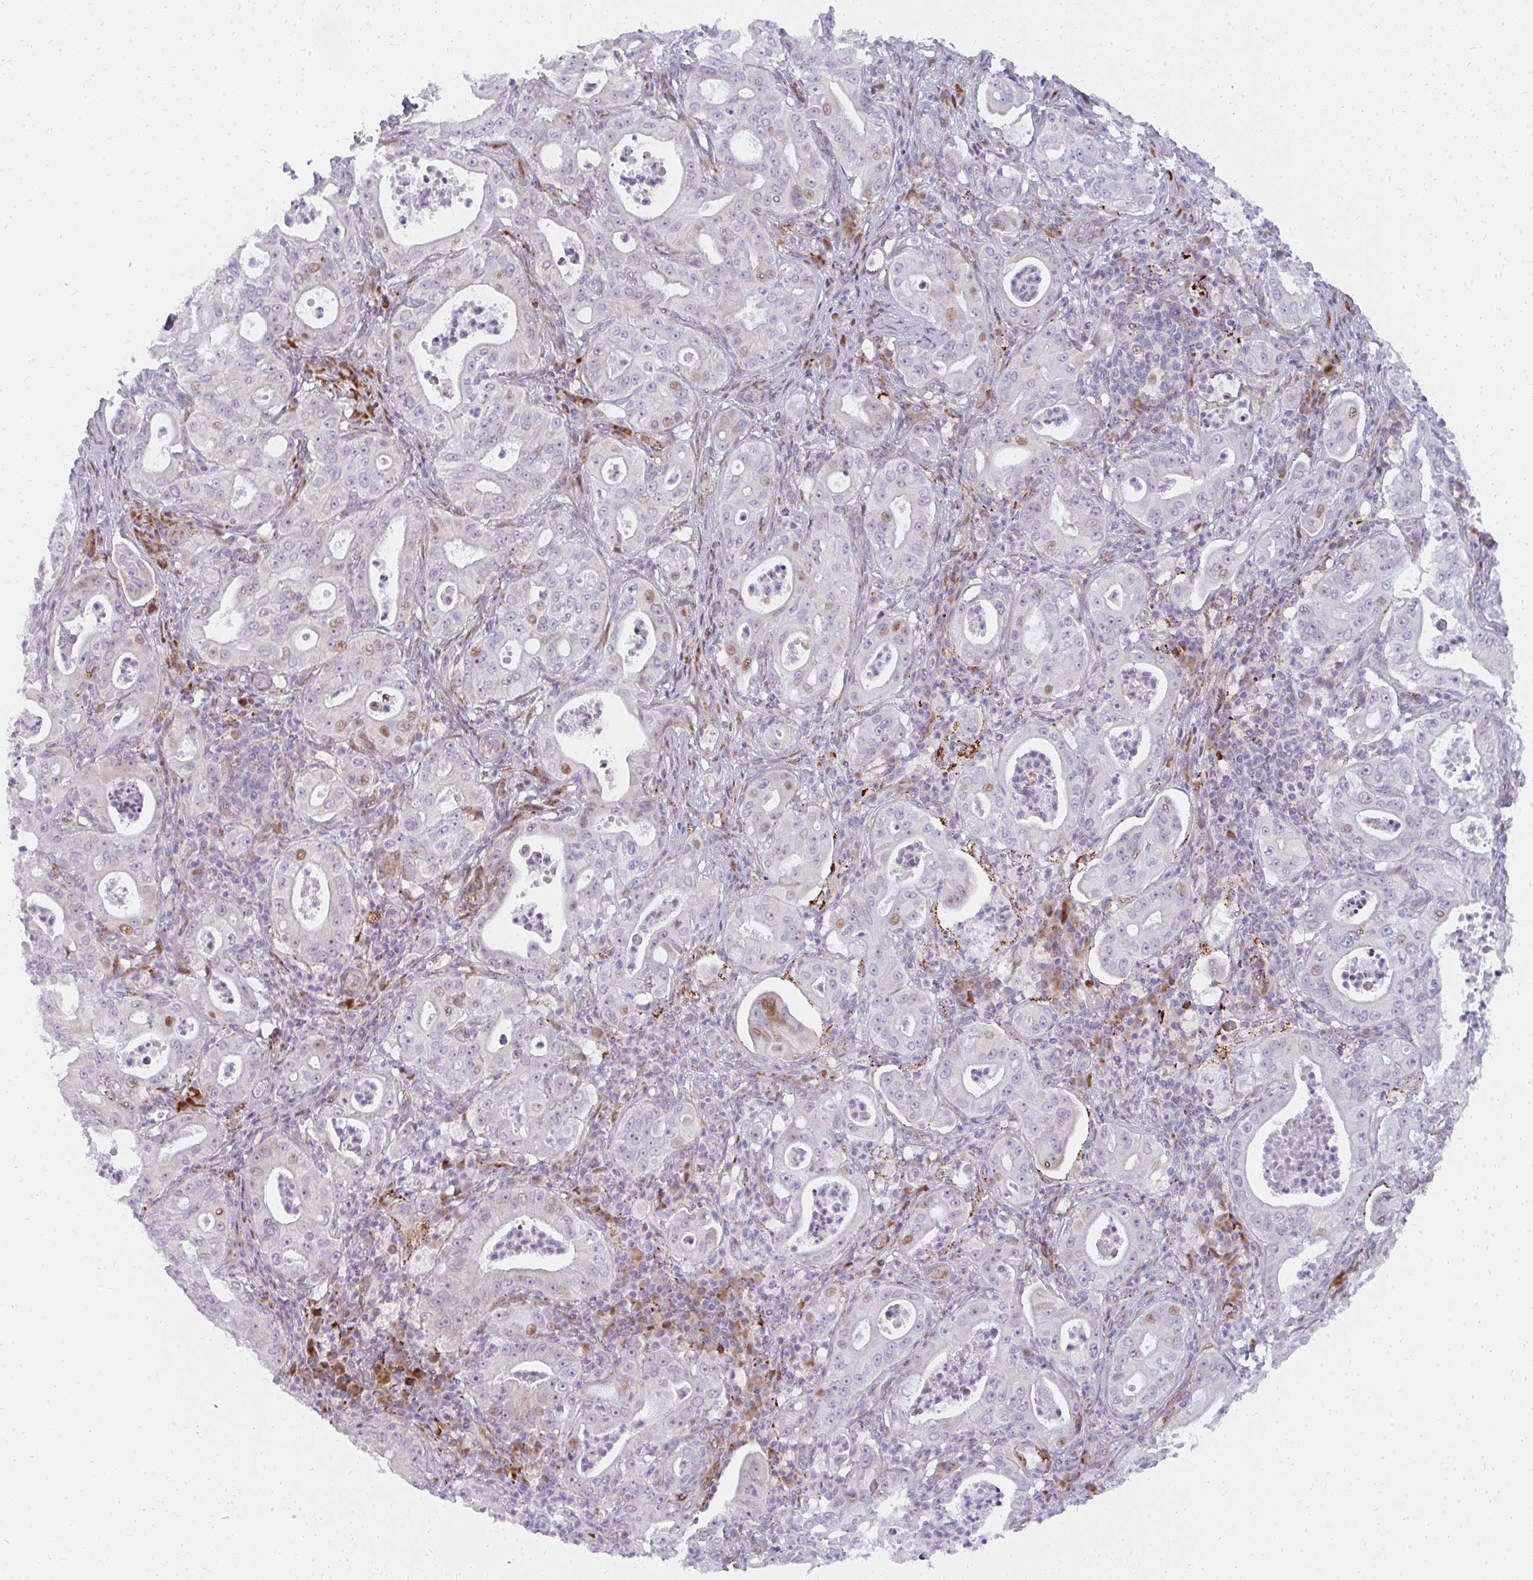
{"staining": {"intensity": "moderate", "quantity": "<25%", "location": "nuclear"}, "tissue": "pancreatic cancer", "cell_type": "Tumor cells", "image_type": "cancer", "snomed": [{"axis": "morphology", "description": "Adenocarcinoma, NOS"}, {"axis": "topography", "description": "Pancreas"}], "caption": "There is low levels of moderate nuclear staining in tumor cells of pancreatic cancer, as demonstrated by immunohistochemical staining (brown color).", "gene": "PLA2G5", "patient": {"sex": "male", "age": 71}}